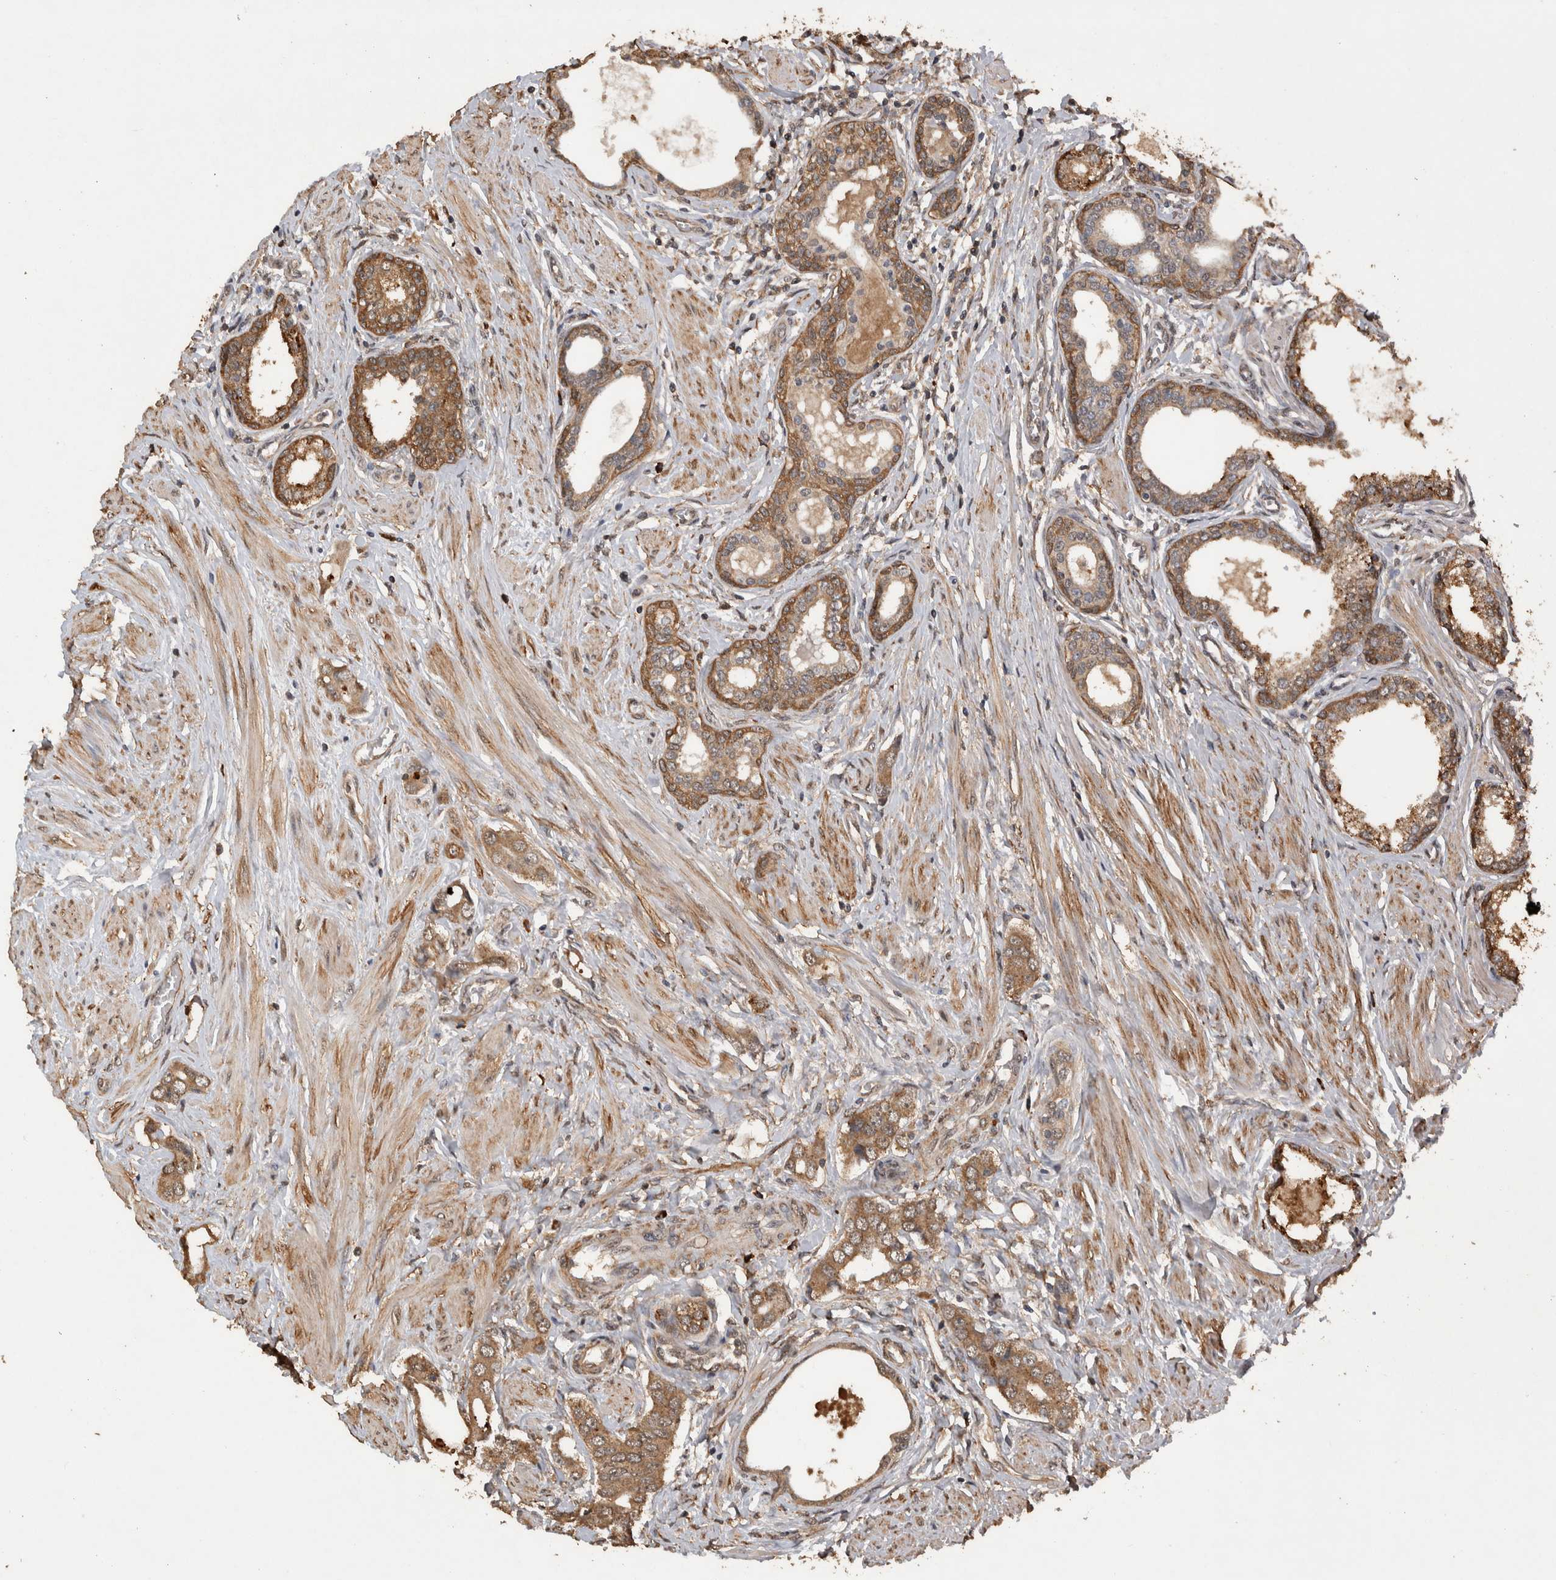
{"staining": {"intensity": "moderate", "quantity": ">75%", "location": "cytoplasmic/membranous"}, "tissue": "prostate cancer", "cell_type": "Tumor cells", "image_type": "cancer", "snomed": [{"axis": "morphology", "description": "Adenocarcinoma, High grade"}, {"axis": "topography", "description": "Prostate"}], "caption": "Immunohistochemical staining of human prostate cancer demonstrates medium levels of moderate cytoplasmic/membranous expression in about >75% of tumor cells.", "gene": "DVL2", "patient": {"sex": "male", "age": 52}}